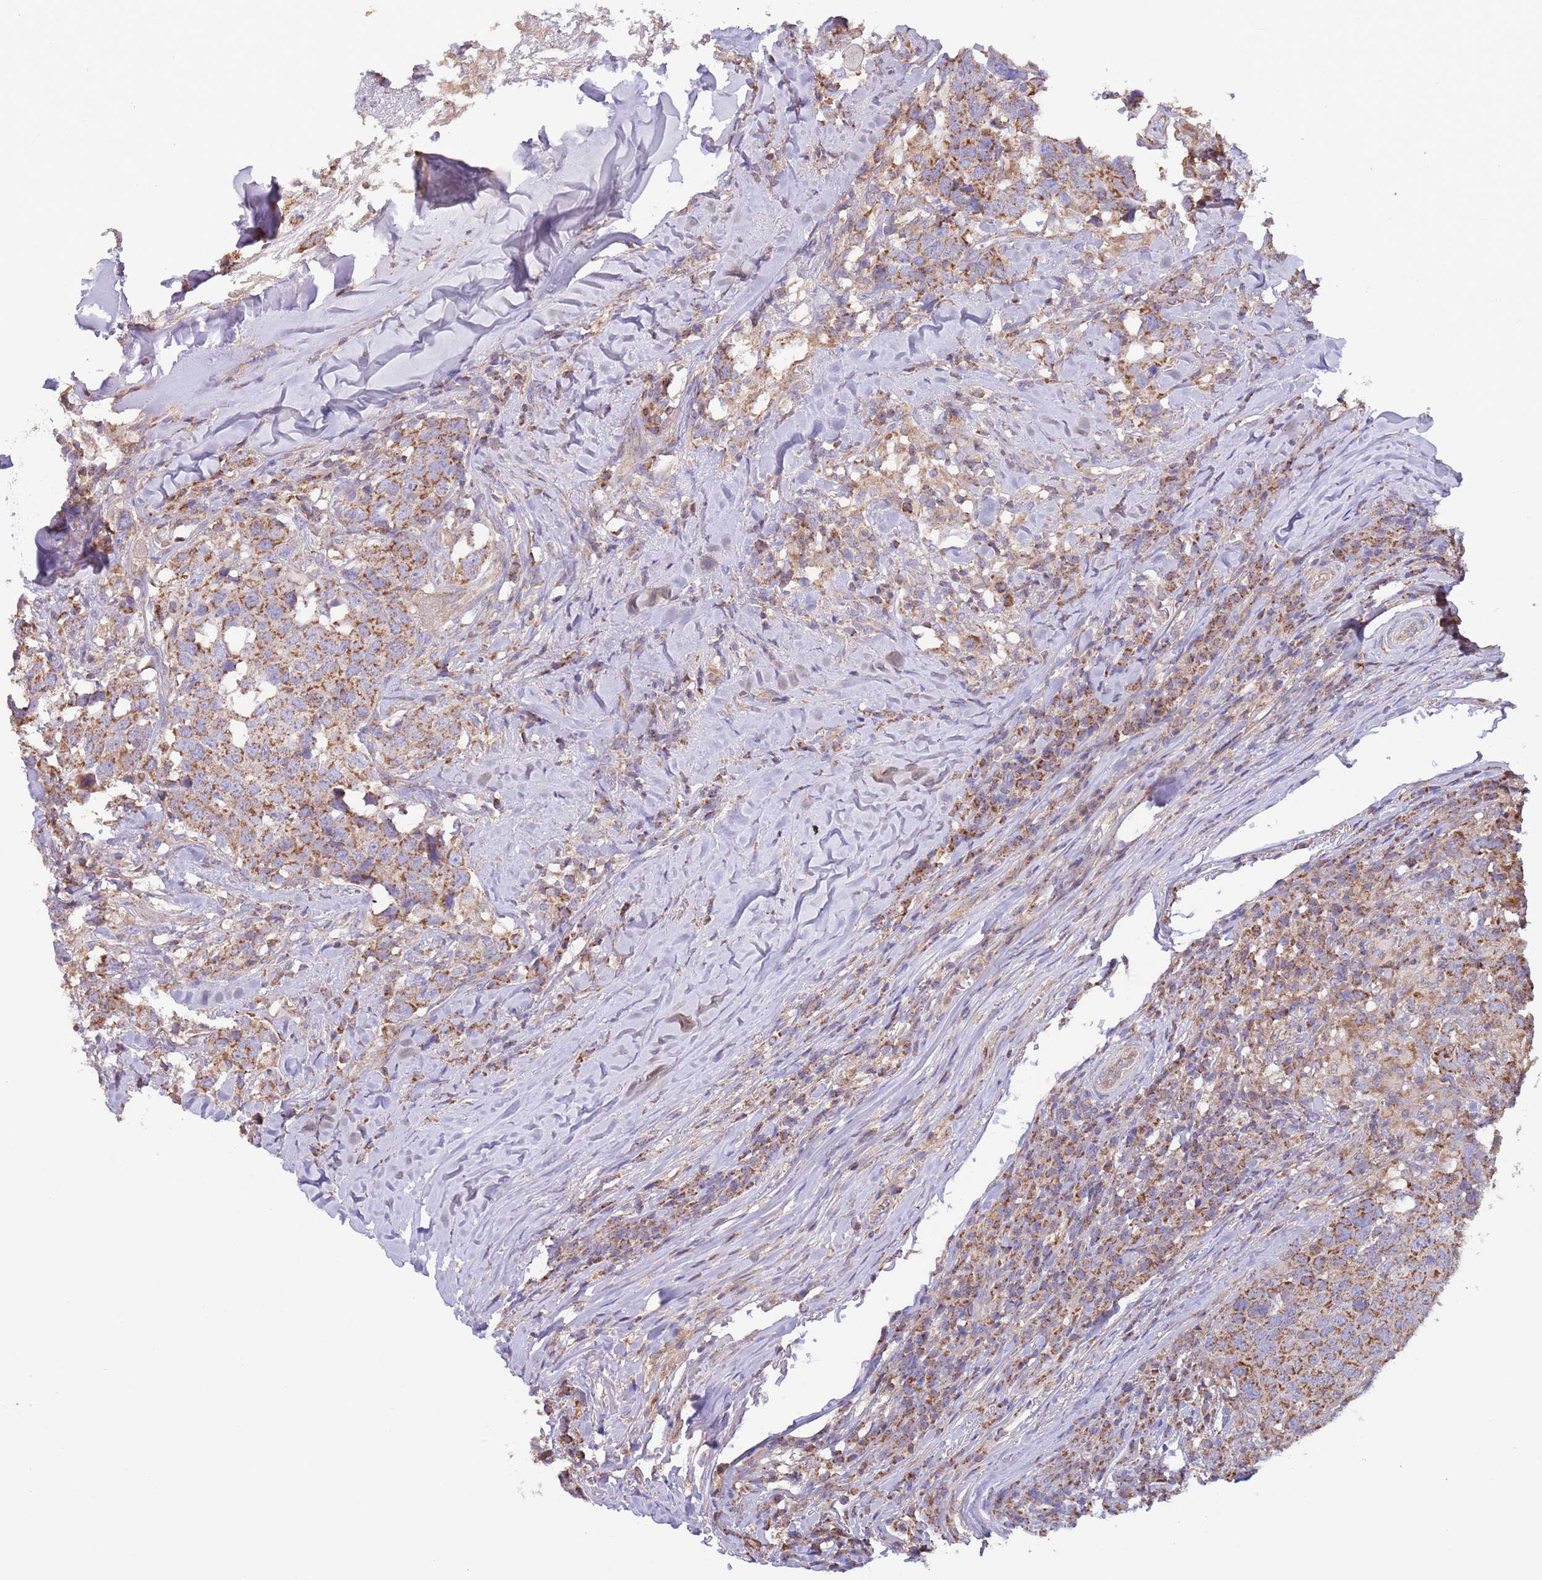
{"staining": {"intensity": "strong", "quantity": ">75%", "location": "cytoplasmic/membranous"}, "tissue": "head and neck cancer", "cell_type": "Tumor cells", "image_type": "cancer", "snomed": [{"axis": "morphology", "description": "Normal tissue, NOS"}, {"axis": "morphology", "description": "Squamous cell carcinoma, NOS"}, {"axis": "topography", "description": "Skeletal muscle"}, {"axis": "topography", "description": "Vascular tissue"}, {"axis": "topography", "description": "Peripheral nerve tissue"}, {"axis": "topography", "description": "Head-Neck"}], "caption": "Head and neck squamous cell carcinoma stained for a protein (brown) displays strong cytoplasmic/membranous positive expression in about >75% of tumor cells.", "gene": "DNAJA3", "patient": {"sex": "male", "age": 66}}